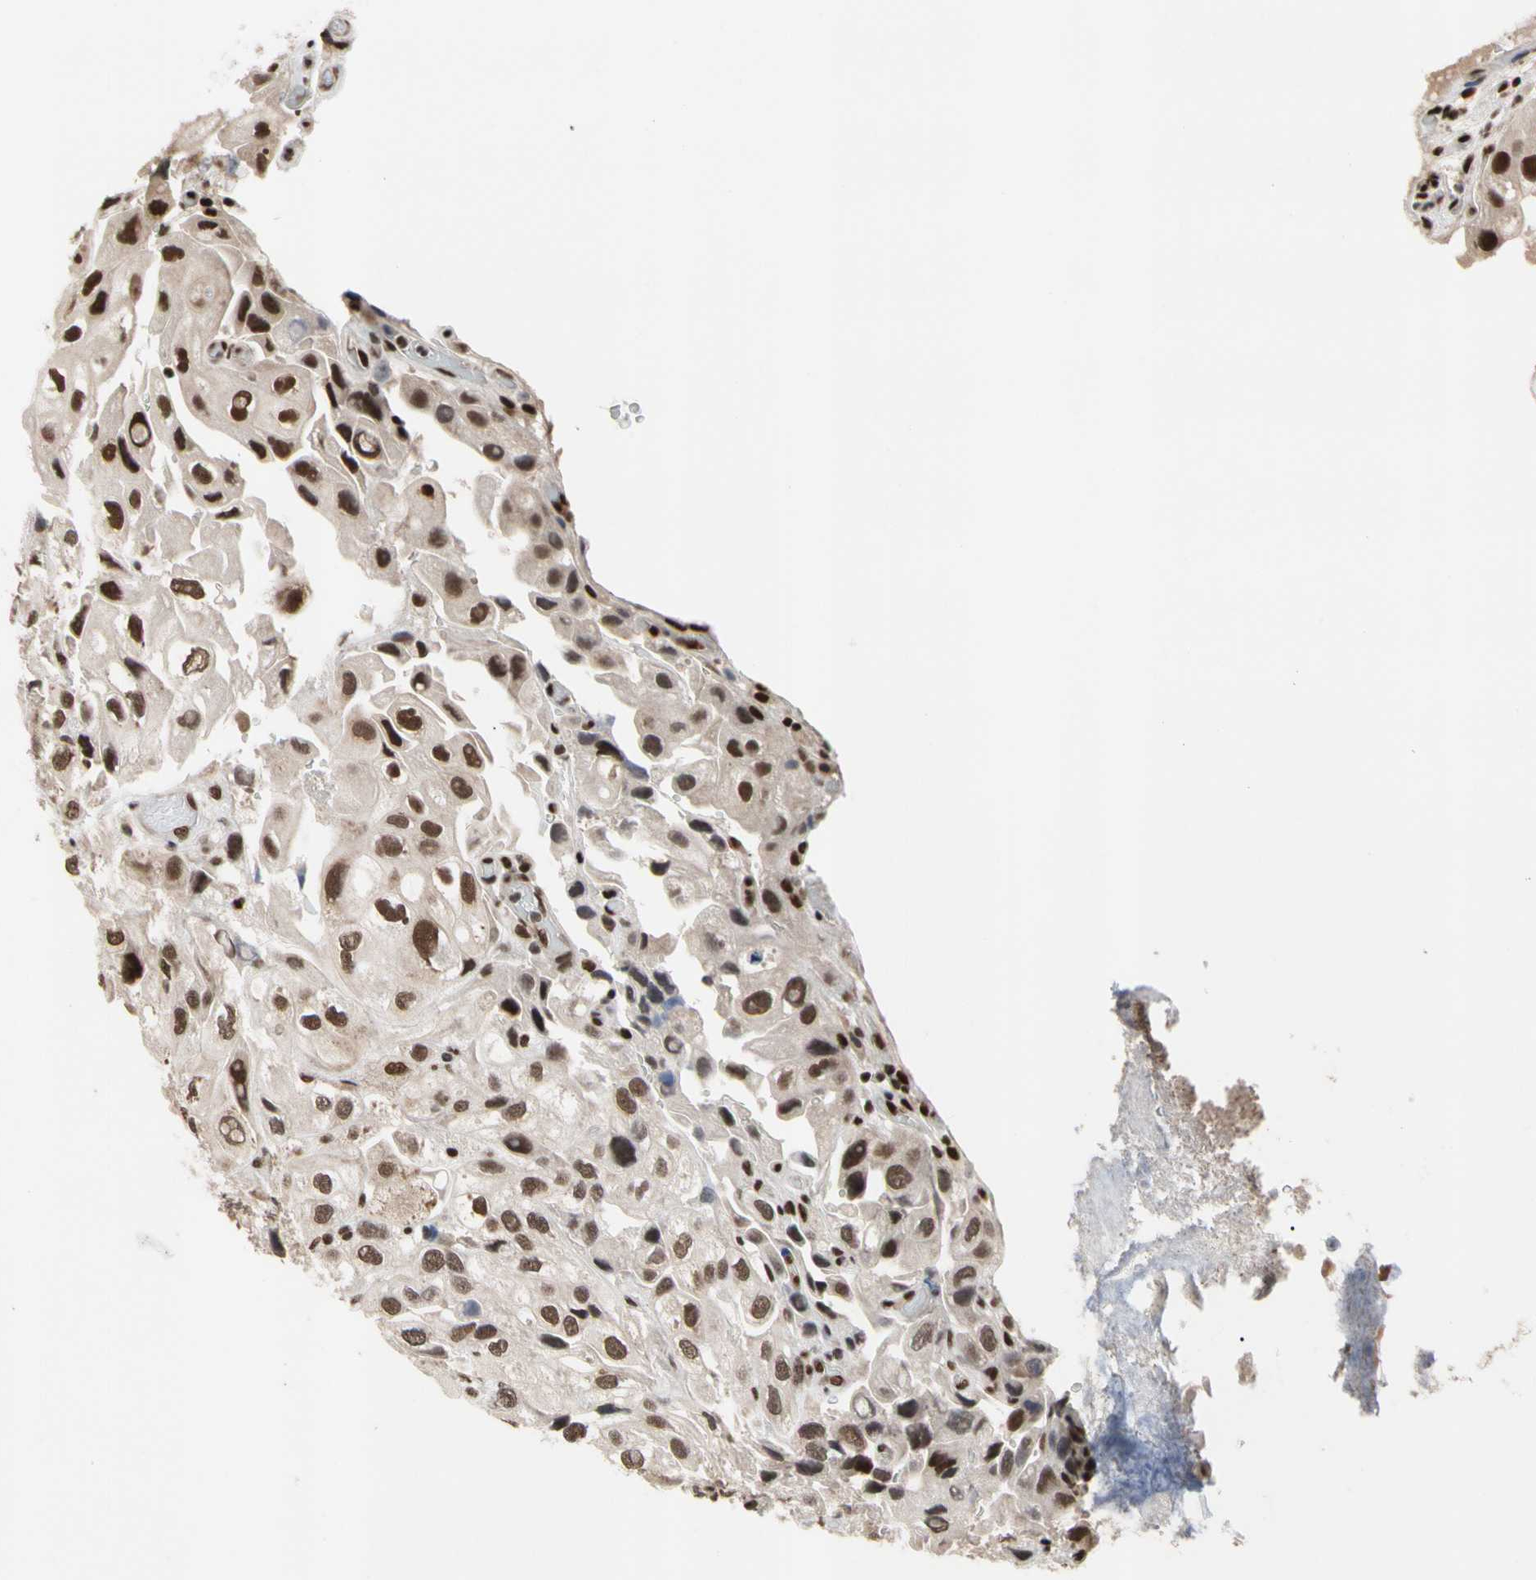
{"staining": {"intensity": "strong", "quantity": ">75%", "location": "nuclear"}, "tissue": "urothelial cancer", "cell_type": "Tumor cells", "image_type": "cancer", "snomed": [{"axis": "morphology", "description": "Urothelial carcinoma, High grade"}, {"axis": "topography", "description": "Urinary bladder"}], "caption": "Immunohistochemistry (IHC) (DAB (3,3'-diaminobenzidine)) staining of human urothelial cancer reveals strong nuclear protein positivity in approximately >75% of tumor cells.", "gene": "FAM98B", "patient": {"sex": "female", "age": 64}}